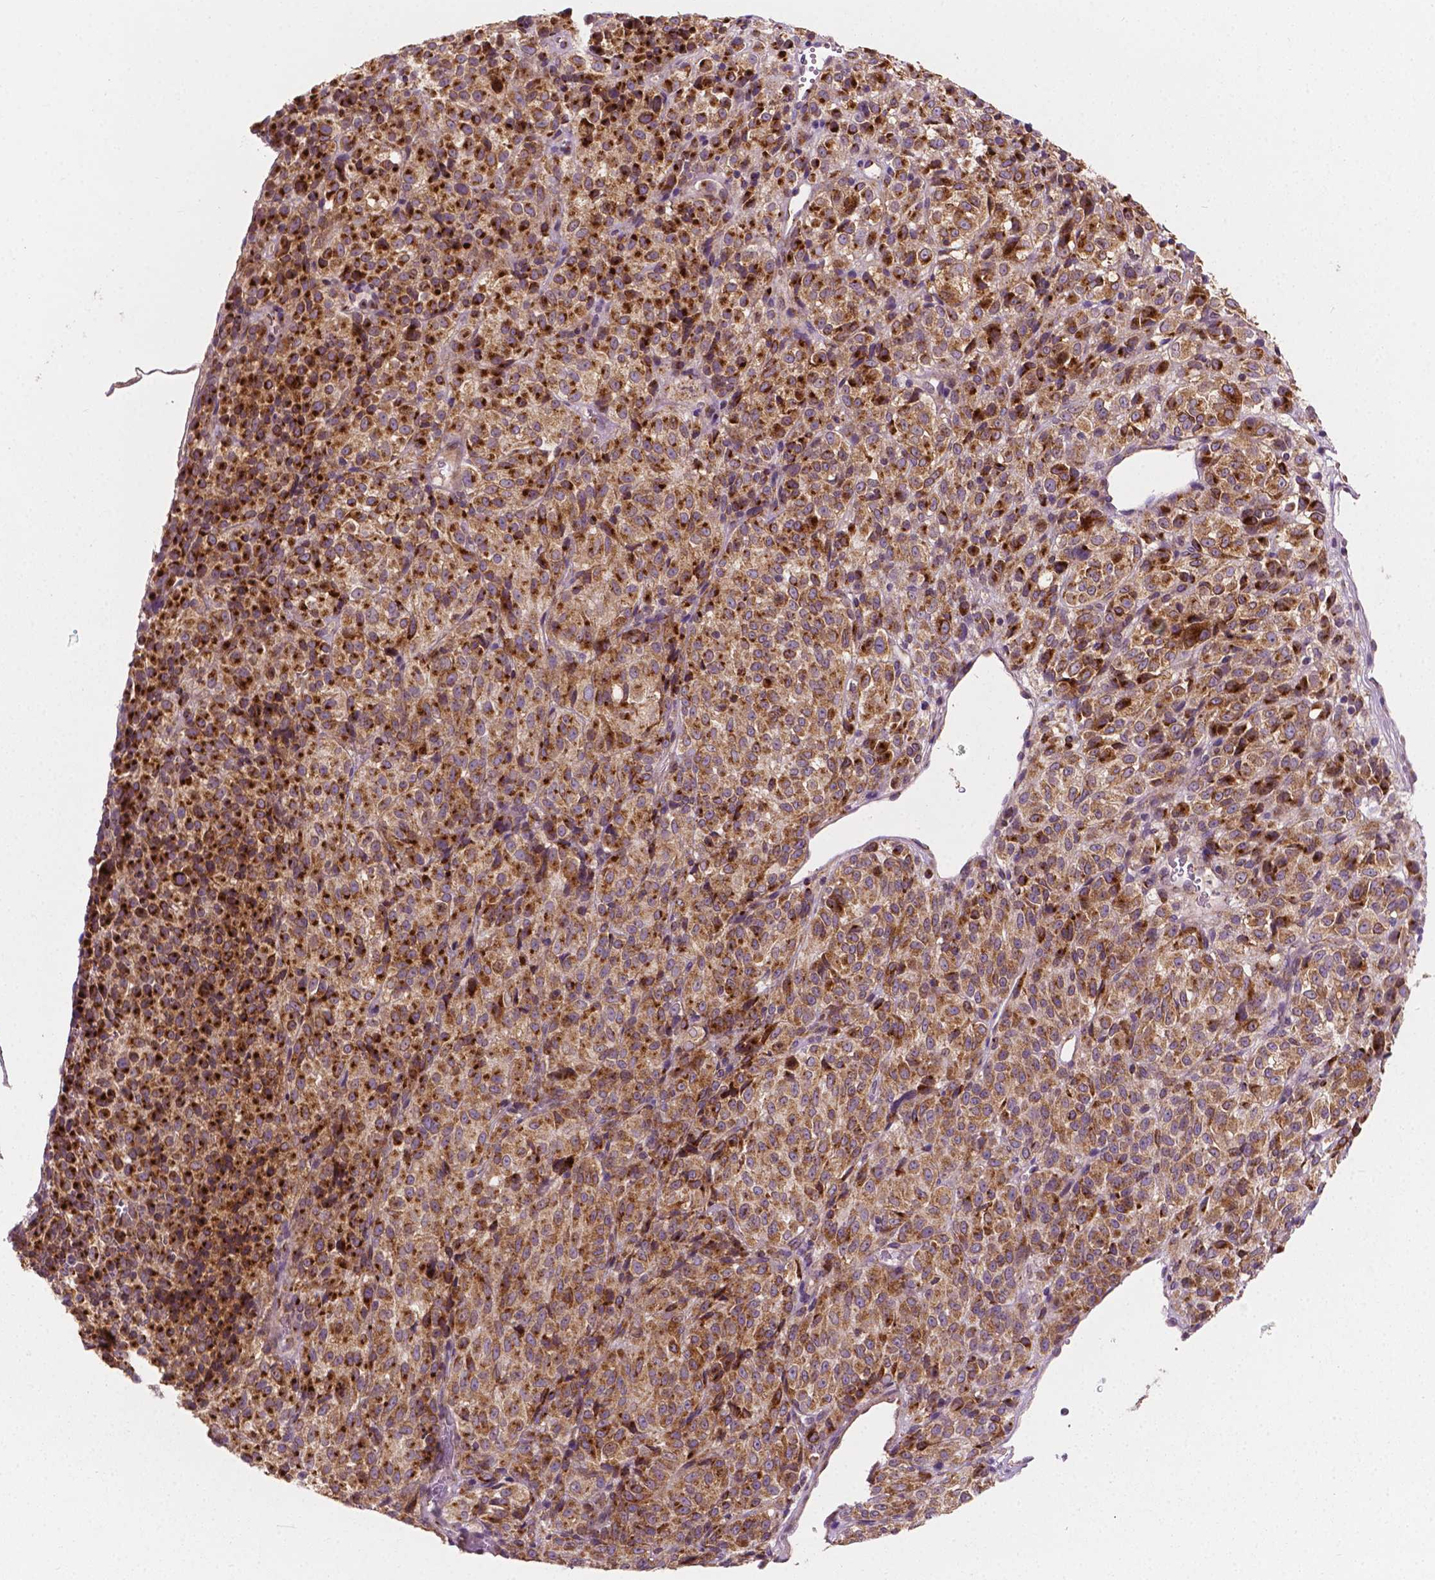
{"staining": {"intensity": "moderate", "quantity": ">75%", "location": "cytoplasmic/membranous"}, "tissue": "melanoma", "cell_type": "Tumor cells", "image_type": "cancer", "snomed": [{"axis": "morphology", "description": "Malignant melanoma, Metastatic site"}, {"axis": "topography", "description": "Brain"}], "caption": "Tumor cells show medium levels of moderate cytoplasmic/membranous staining in about >75% of cells in malignant melanoma (metastatic site).", "gene": "EBAG9", "patient": {"sex": "female", "age": 56}}